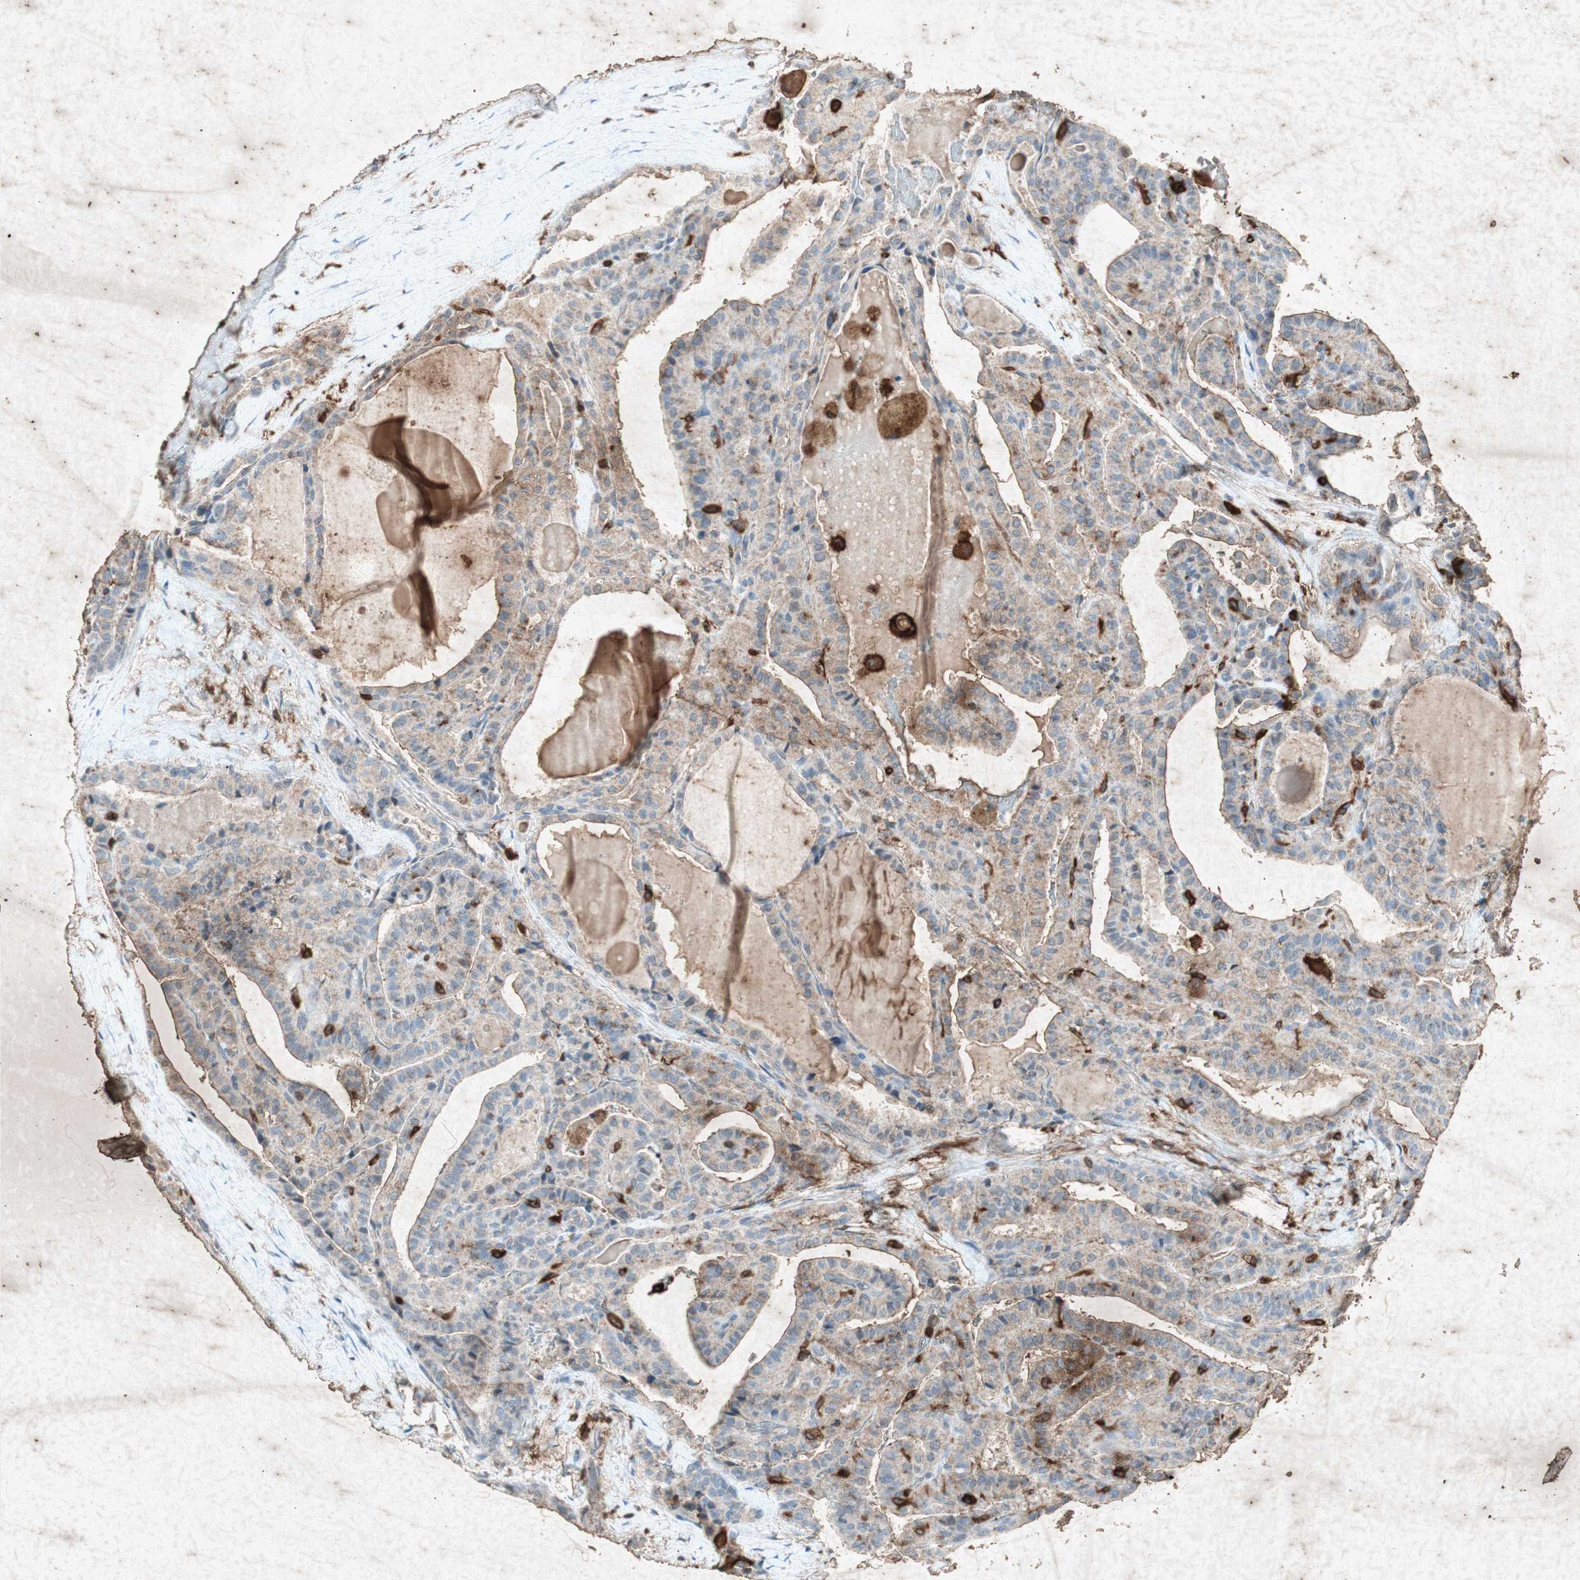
{"staining": {"intensity": "weak", "quantity": ">75%", "location": "cytoplasmic/membranous"}, "tissue": "thyroid cancer", "cell_type": "Tumor cells", "image_type": "cancer", "snomed": [{"axis": "morphology", "description": "Papillary adenocarcinoma, NOS"}, {"axis": "topography", "description": "Thyroid gland"}], "caption": "About >75% of tumor cells in papillary adenocarcinoma (thyroid) reveal weak cytoplasmic/membranous protein positivity as visualized by brown immunohistochemical staining.", "gene": "TYROBP", "patient": {"sex": "male", "age": 77}}